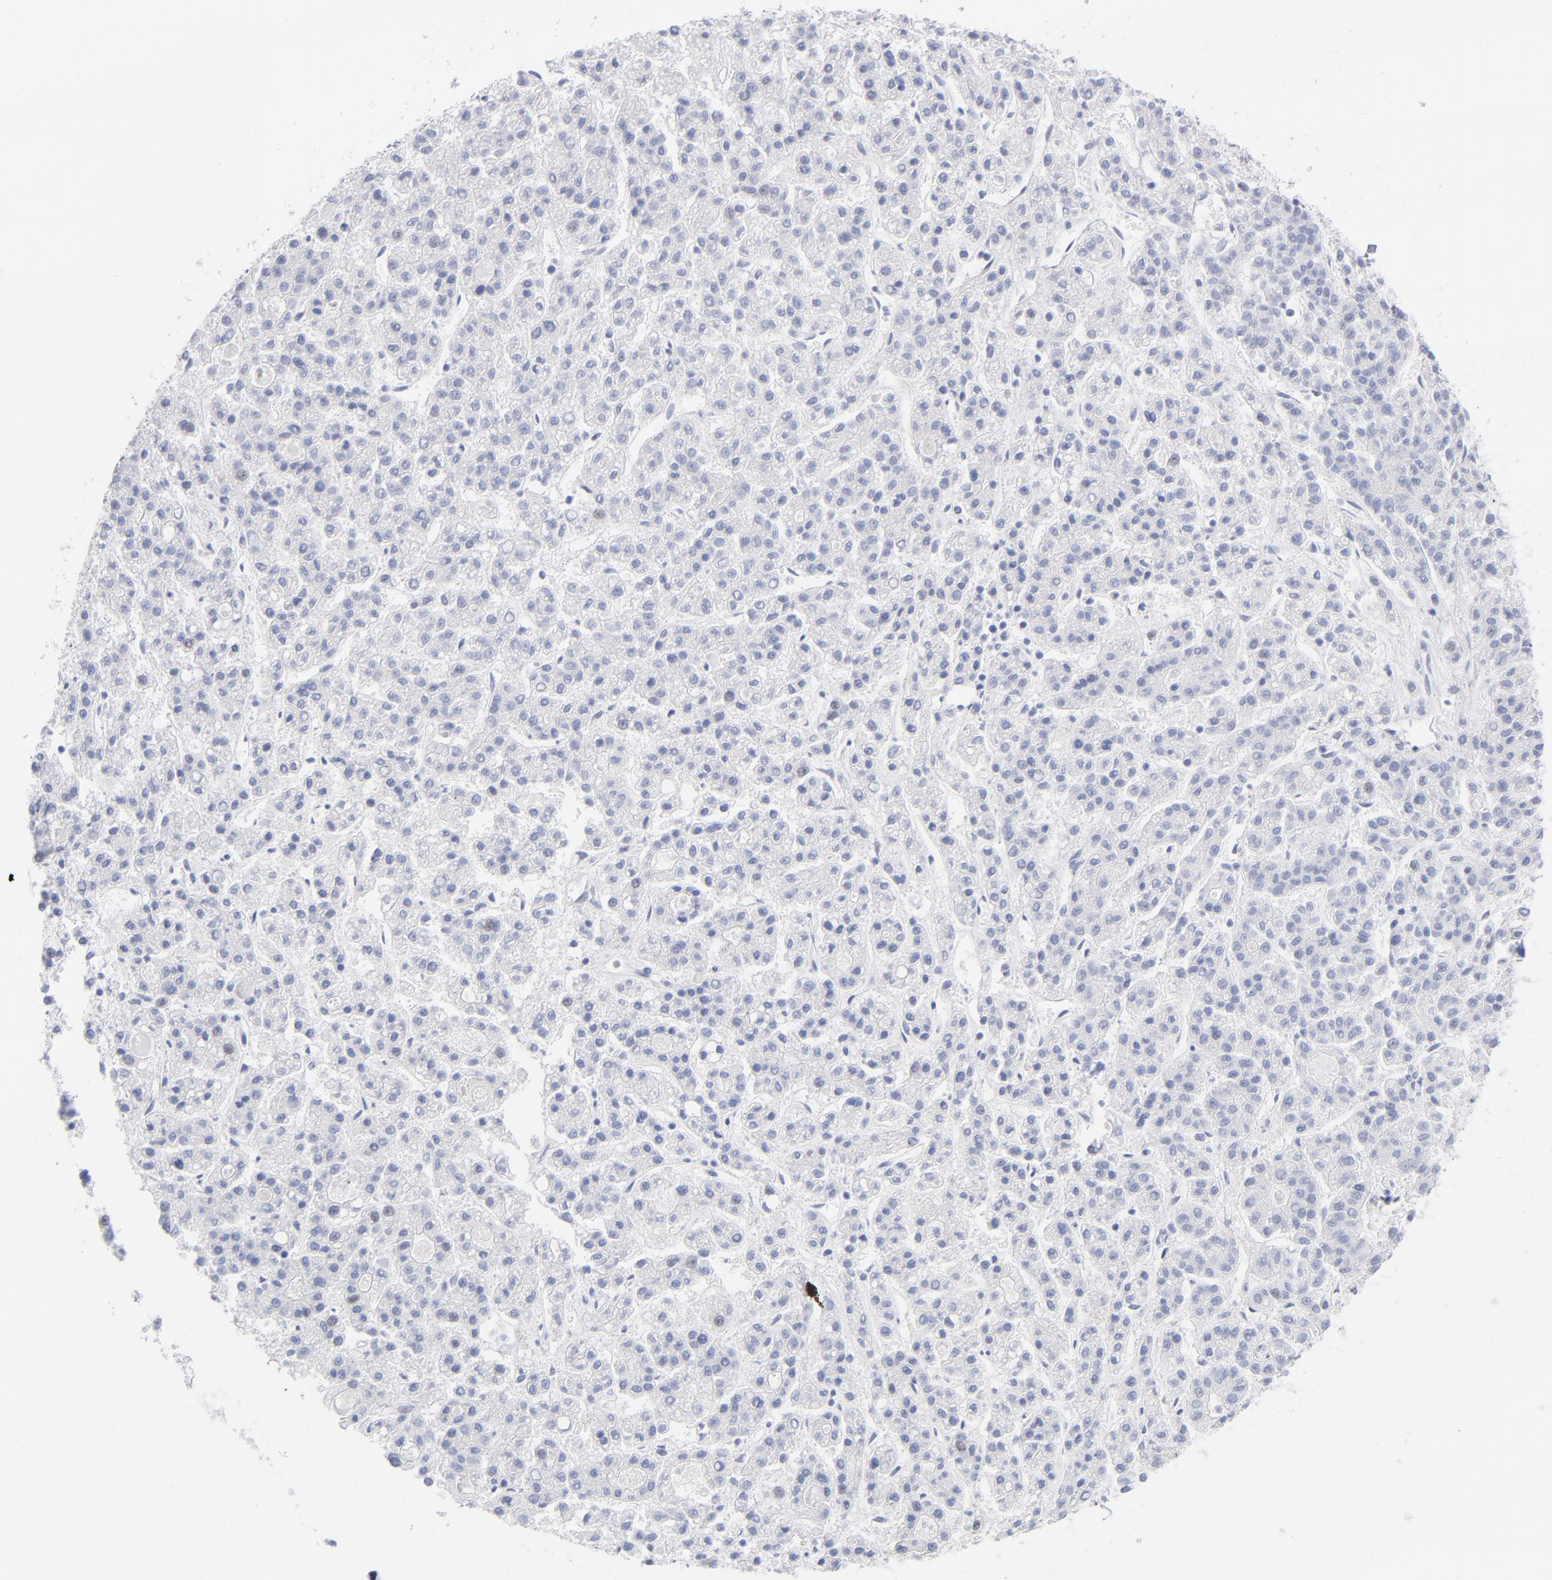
{"staining": {"intensity": "negative", "quantity": "none", "location": "none"}, "tissue": "liver cancer", "cell_type": "Tumor cells", "image_type": "cancer", "snomed": [{"axis": "morphology", "description": "Carcinoma, Hepatocellular, NOS"}, {"axis": "topography", "description": "Liver"}], "caption": "Tumor cells show no significant protein staining in liver hepatocellular carcinoma.", "gene": "SNRPB", "patient": {"sex": "male", "age": 70}}